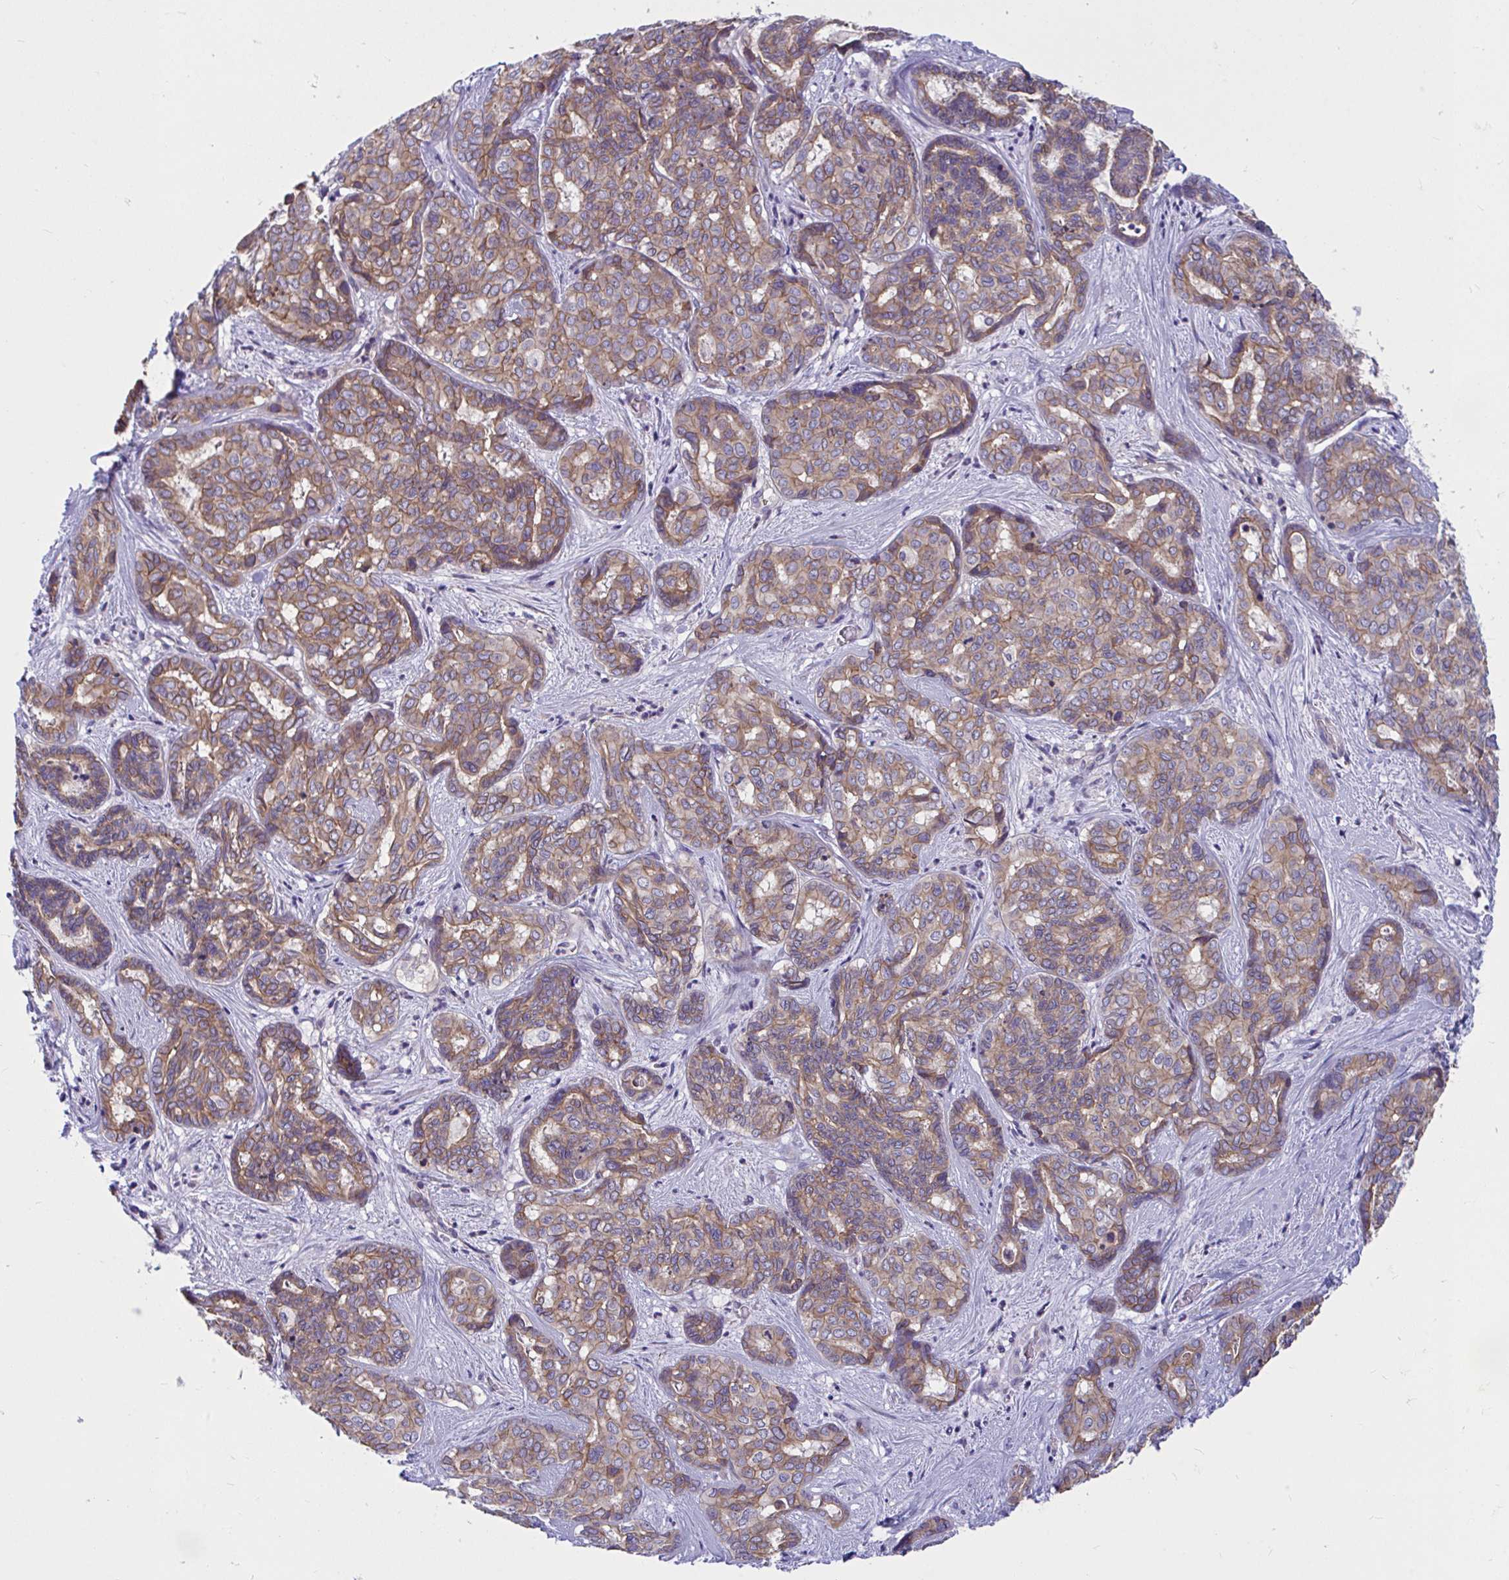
{"staining": {"intensity": "moderate", "quantity": ">75%", "location": "cytoplasmic/membranous"}, "tissue": "liver cancer", "cell_type": "Tumor cells", "image_type": "cancer", "snomed": [{"axis": "morphology", "description": "Cholangiocarcinoma"}, {"axis": "topography", "description": "Liver"}], "caption": "This is an image of immunohistochemistry staining of liver cancer (cholangiocarcinoma), which shows moderate positivity in the cytoplasmic/membranous of tumor cells.", "gene": "WBP1", "patient": {"sex": "female", "age": 64}}